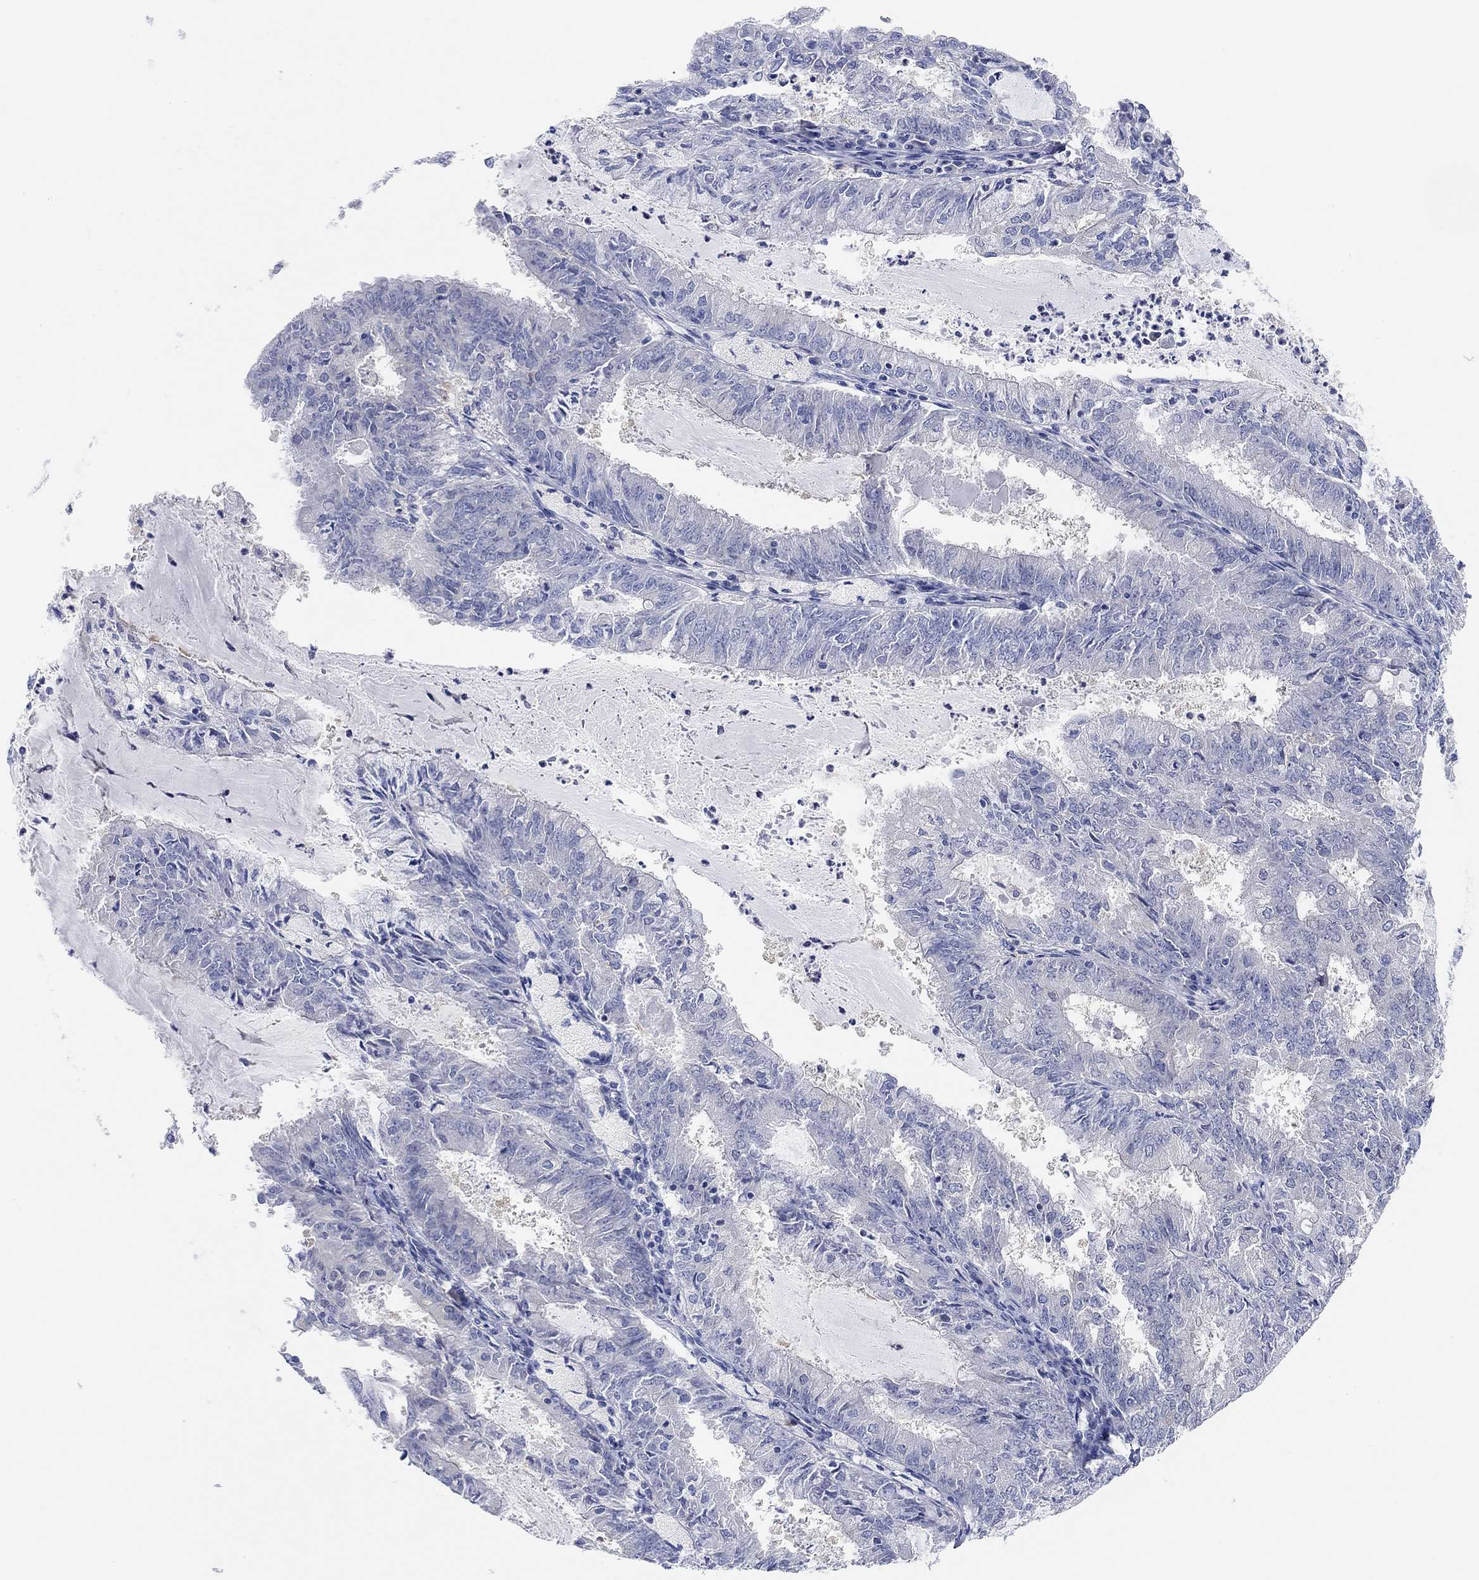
{"staining": {"intensity": "negative", "quantity": "none", "location": "none"}, "tissue": "endometrial cancer", "cell_type": "Tumor cells", "image_type": "cancer", "snomed": [{"axis": "morphology", "description": "Adenocarcinoma, NOS"}, {"axis": "topography", "description": "Endometrium"}], "caption": "IHC photomicrograph of human adenocarcinoma (endometrial) stained for a protein (brown), which exhibits no expression in tumor cells.", "gene": "RGS1", "patient": {"sex": "female", "age": 57}}